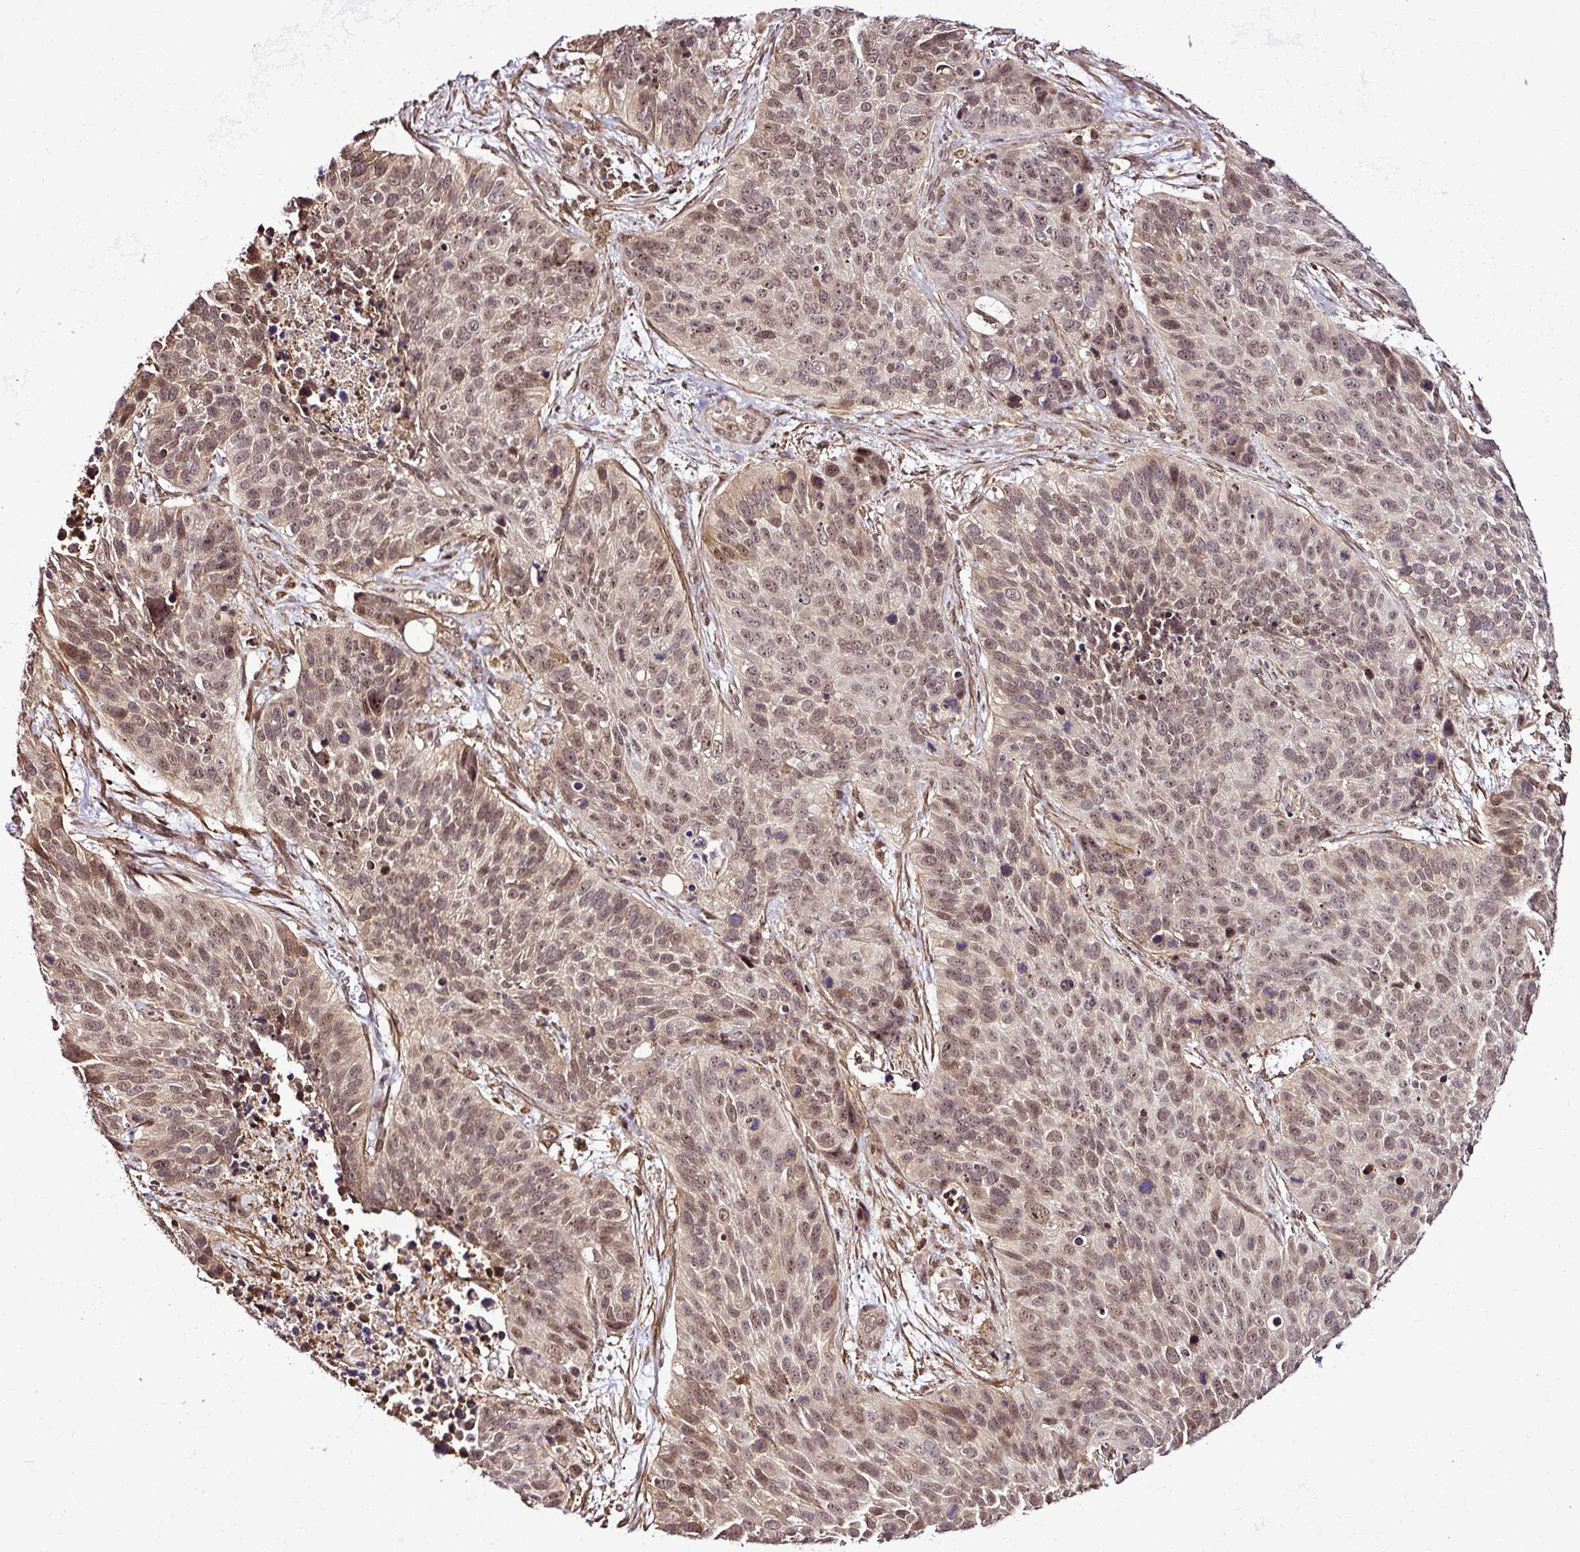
{"staining": {"intensity": "moderate", "quantity": ">75%", "location": "cytoplasmic/membranous,nuclear"}, "tissue": "lung cancer", "cell_type": "Tumor cells", "image_type": "cancer", "snomed": [{"axis": "morphology", "description": "Squamous cell carcinoma, NOS"}, {"axis": "topography", "description": "Lung"}], "caption": "Immunohistochemical staining of human lung squamous cell carcinoma demonstrates moderate cytoplasmic/membranous and nuclear protein staining in approximately >75% of tumor cells. (Brightfield microscopy of DAB IHC at high magnification).", "gene": "FAM153A", "patient": {"sex": "male", "age": 62}}